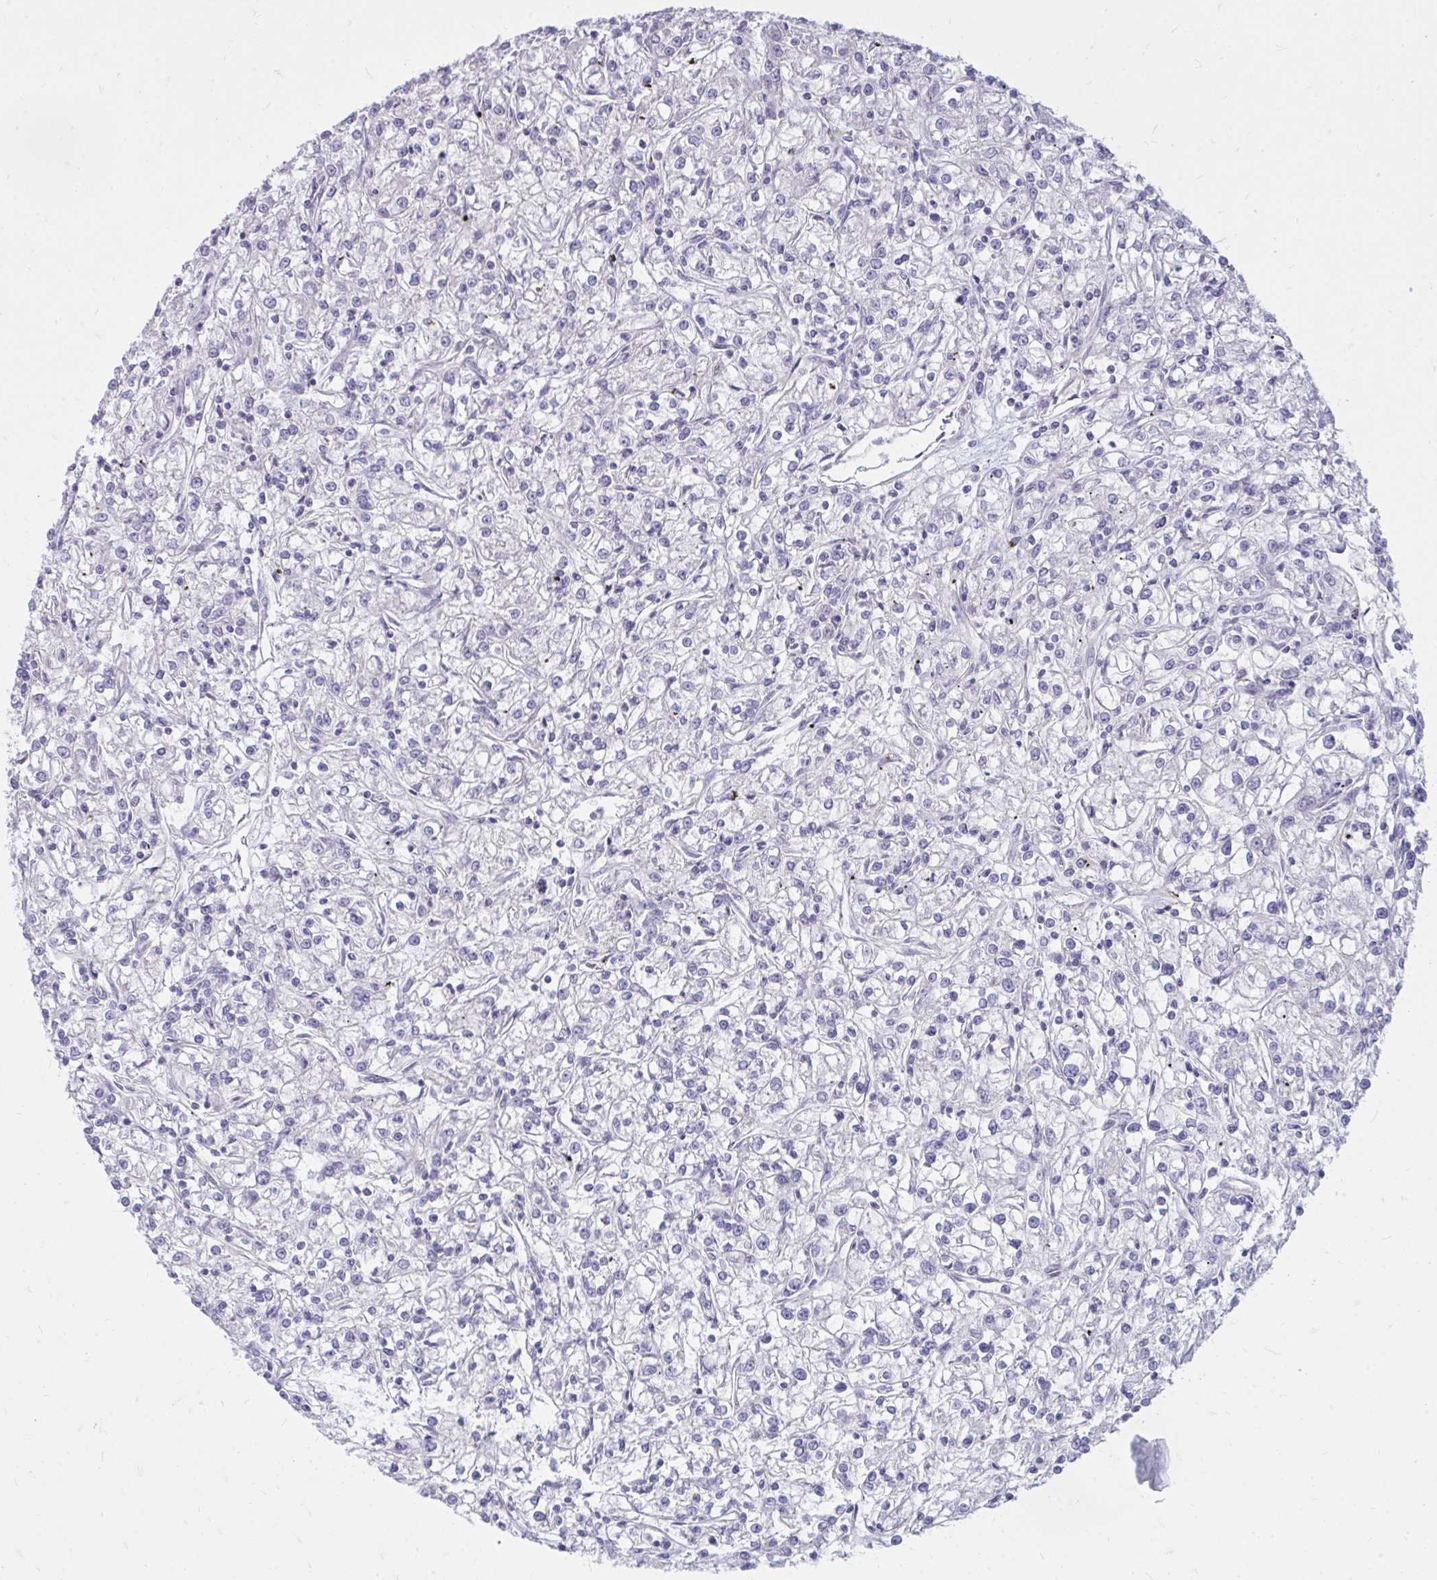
{"staining": {"intensity": "negative", "quantity": "none", "location": "none"}, "tissue": "renal cancer", "cell_type": "Tumor cells", "image_type": "cancer", "snomed": [{"axis": "morphology", "description": "Adenocarcinoma, NOS"}, {"axis": "topography", "description": "Kidney"}], "caption": "This is an immunohistochemistry histopathology image of human renal cancer (adenocarcinoma). There is no staining in tumor cells.", "gene": "RAB6B", "patient": {"sex": "female", "age": 59}}